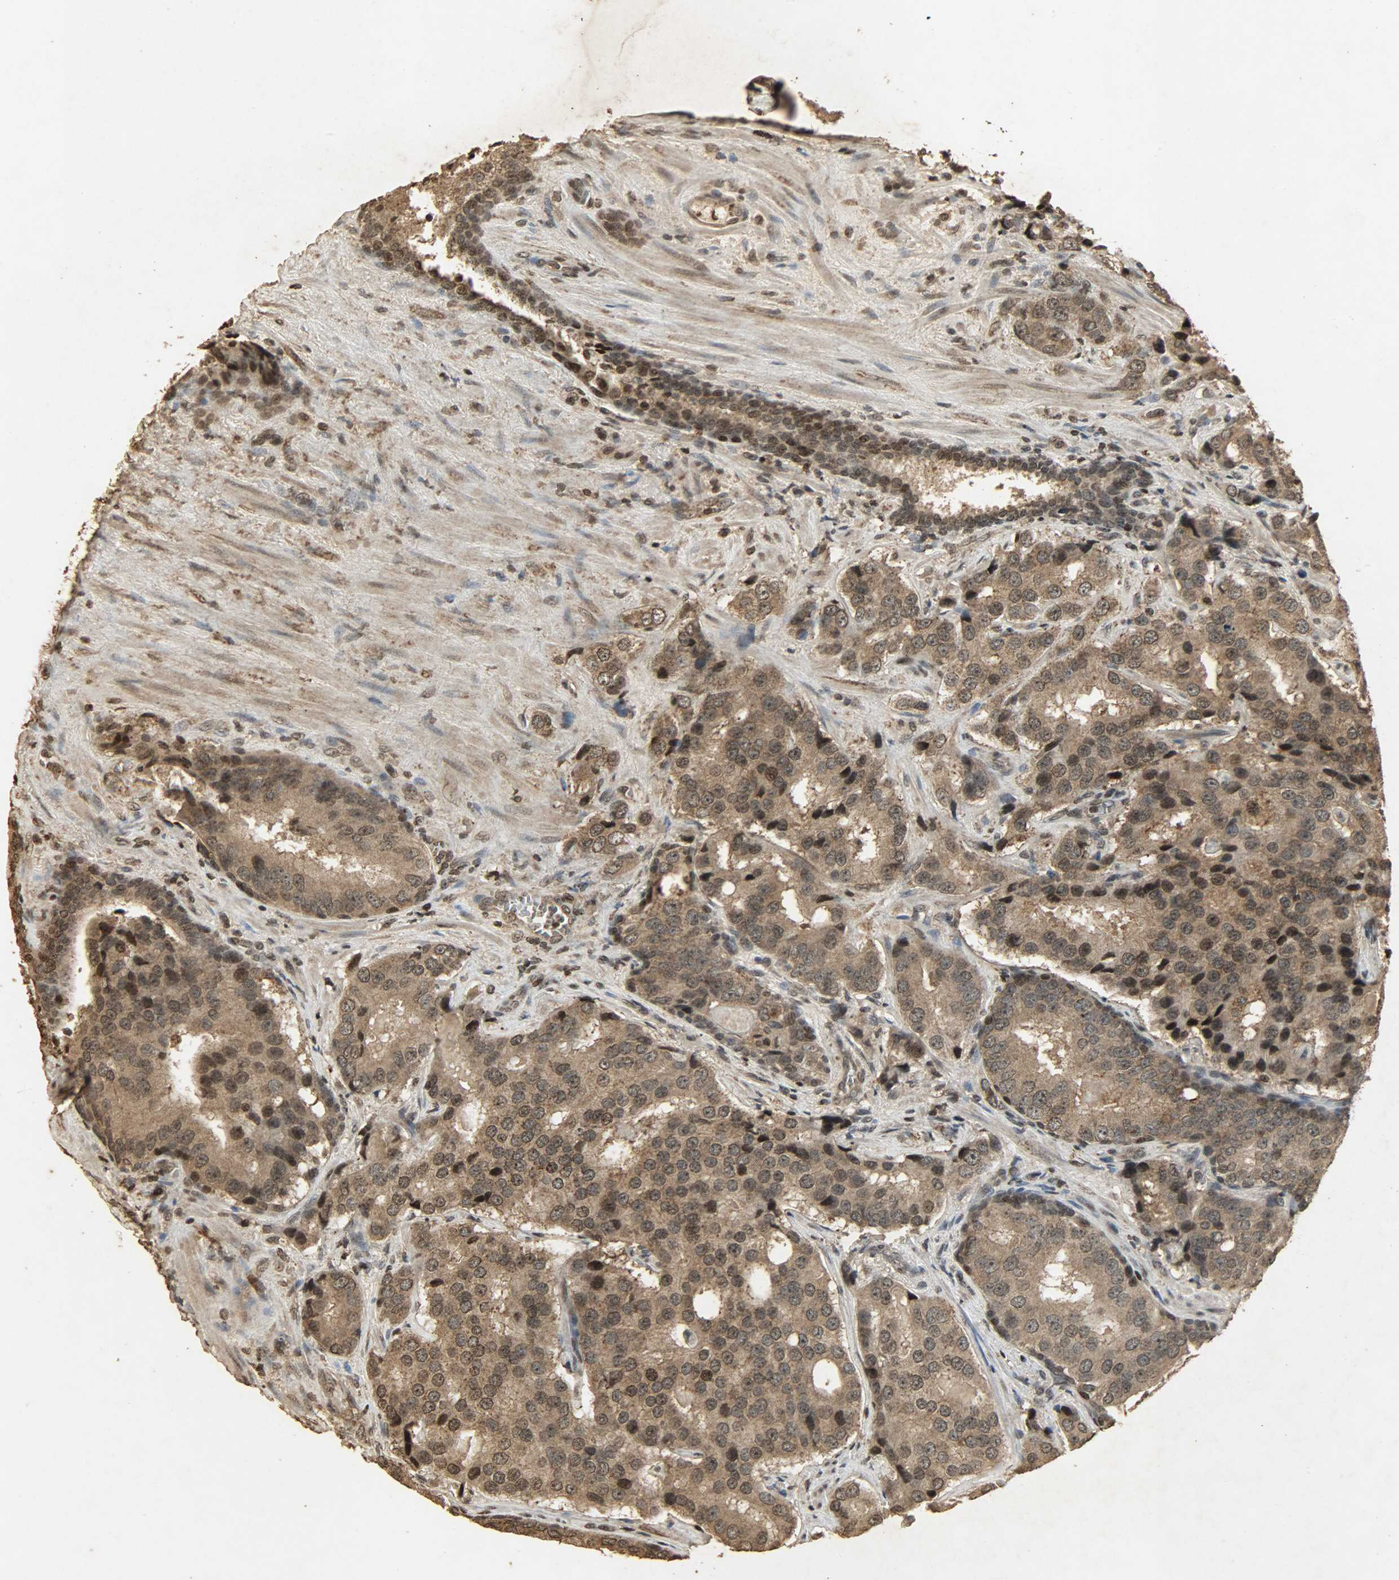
{"staining": {"intensity": "strong", "quantity": ">75%", "location": "cytoplasmic/membranous,nuclear"}, "tissue": "prostate cancer", "cell_type": "Tumor cells", "image_type": "cancer", "snomed": [{"axis": "morphology", "description": "Adenocarcinoma, High grade"}, {"axis": "topography", "description": "Prostate"}], "caption": "Strong cytoplasmic/membranous and nuclear positivity is present in approximately >75% of tumor cells in prostate high-grade adenocarcinoma.", "gene": "PPP3R1", "patient": {"sex": "male", "age": 58}}